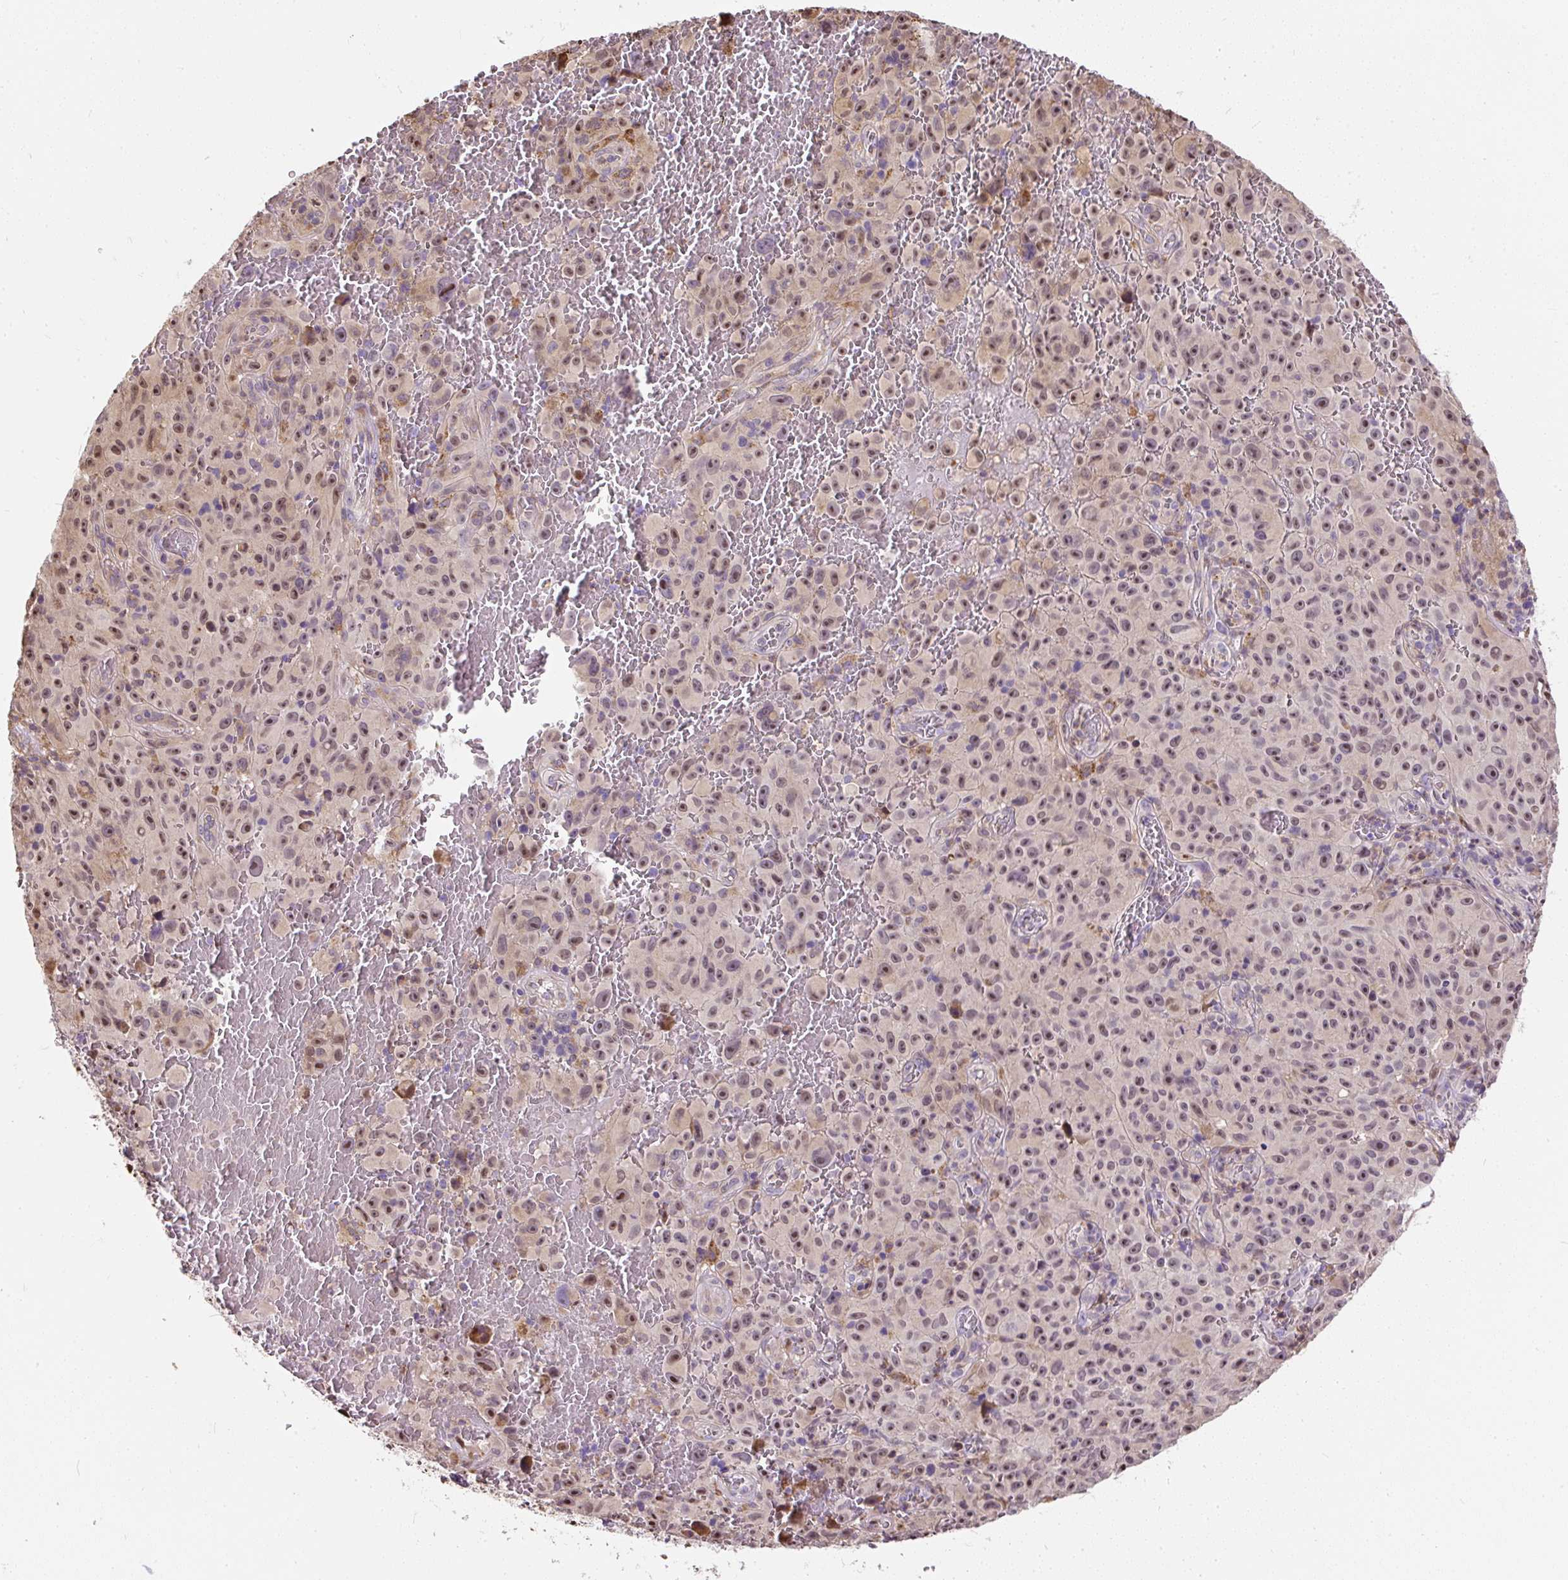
{"staining": {"intensity": "weak", "quantity": ">75%", "location": "cytoplasmic/membranous,nuclear"}, "tissue": "melanoma", "cell_type": "Tumor cells", "image_type": "cancer", "snomed": [{"axis": "morphology", "description": "Malignant melanoma, NOS"}, {"axis": "topography", "description": "Skin"}], "caption": "Protein expression analysis of malignant melanoma displays weak cytoplasmic/membranous and nuclear expression in approximately >75% of tumor cells. The staining was performed using DAB to visualize the protein expression in brown, while the nuclei were stained in blue with hematoxylin (Magnification: 20x).", "gene": "PUS7L", "patient": {"sex": "female", "age": 82}}